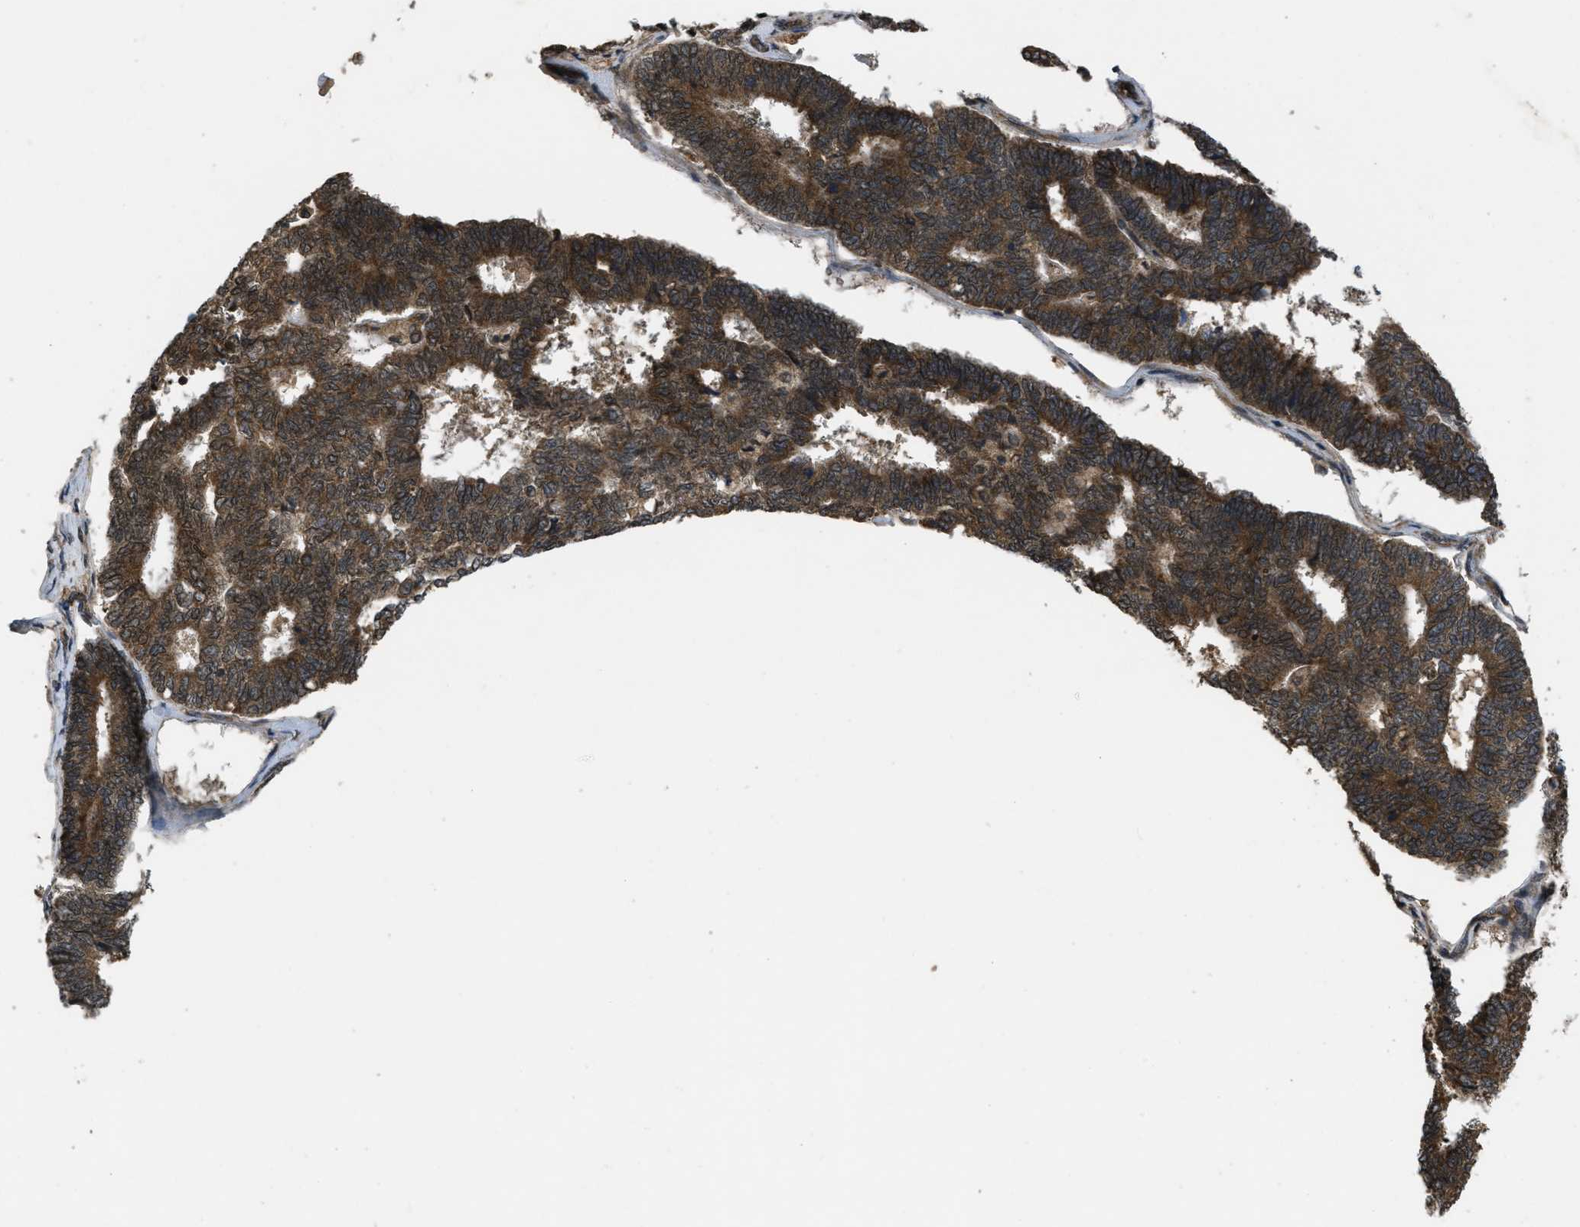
{"staining": {"intensity": "moderate", "quantity": ">75%", "location": "cytoplasmic/membranous"}, "tissue": "endometrial cancer", "cell_type": "Tumor cells", "image_type": "cancer", "snomed": [{"axis": "morphology", "description": "Adenocarcinoma, NOS"}, {"axis": "topography", "description": "Endometrium"}], "caption": "IHC image of neoplastic tissue: human endometrial cancer stained using immunohistochemistry (IHC) shows medium levels of moderate protein expression localized specifically in the cytoplasmic/membranous of tumor cells, appearing as a cytoplasmic/membranous brown color.", "gene": "SPTLC1", "patient": {"sex": "female", "age": 70}}